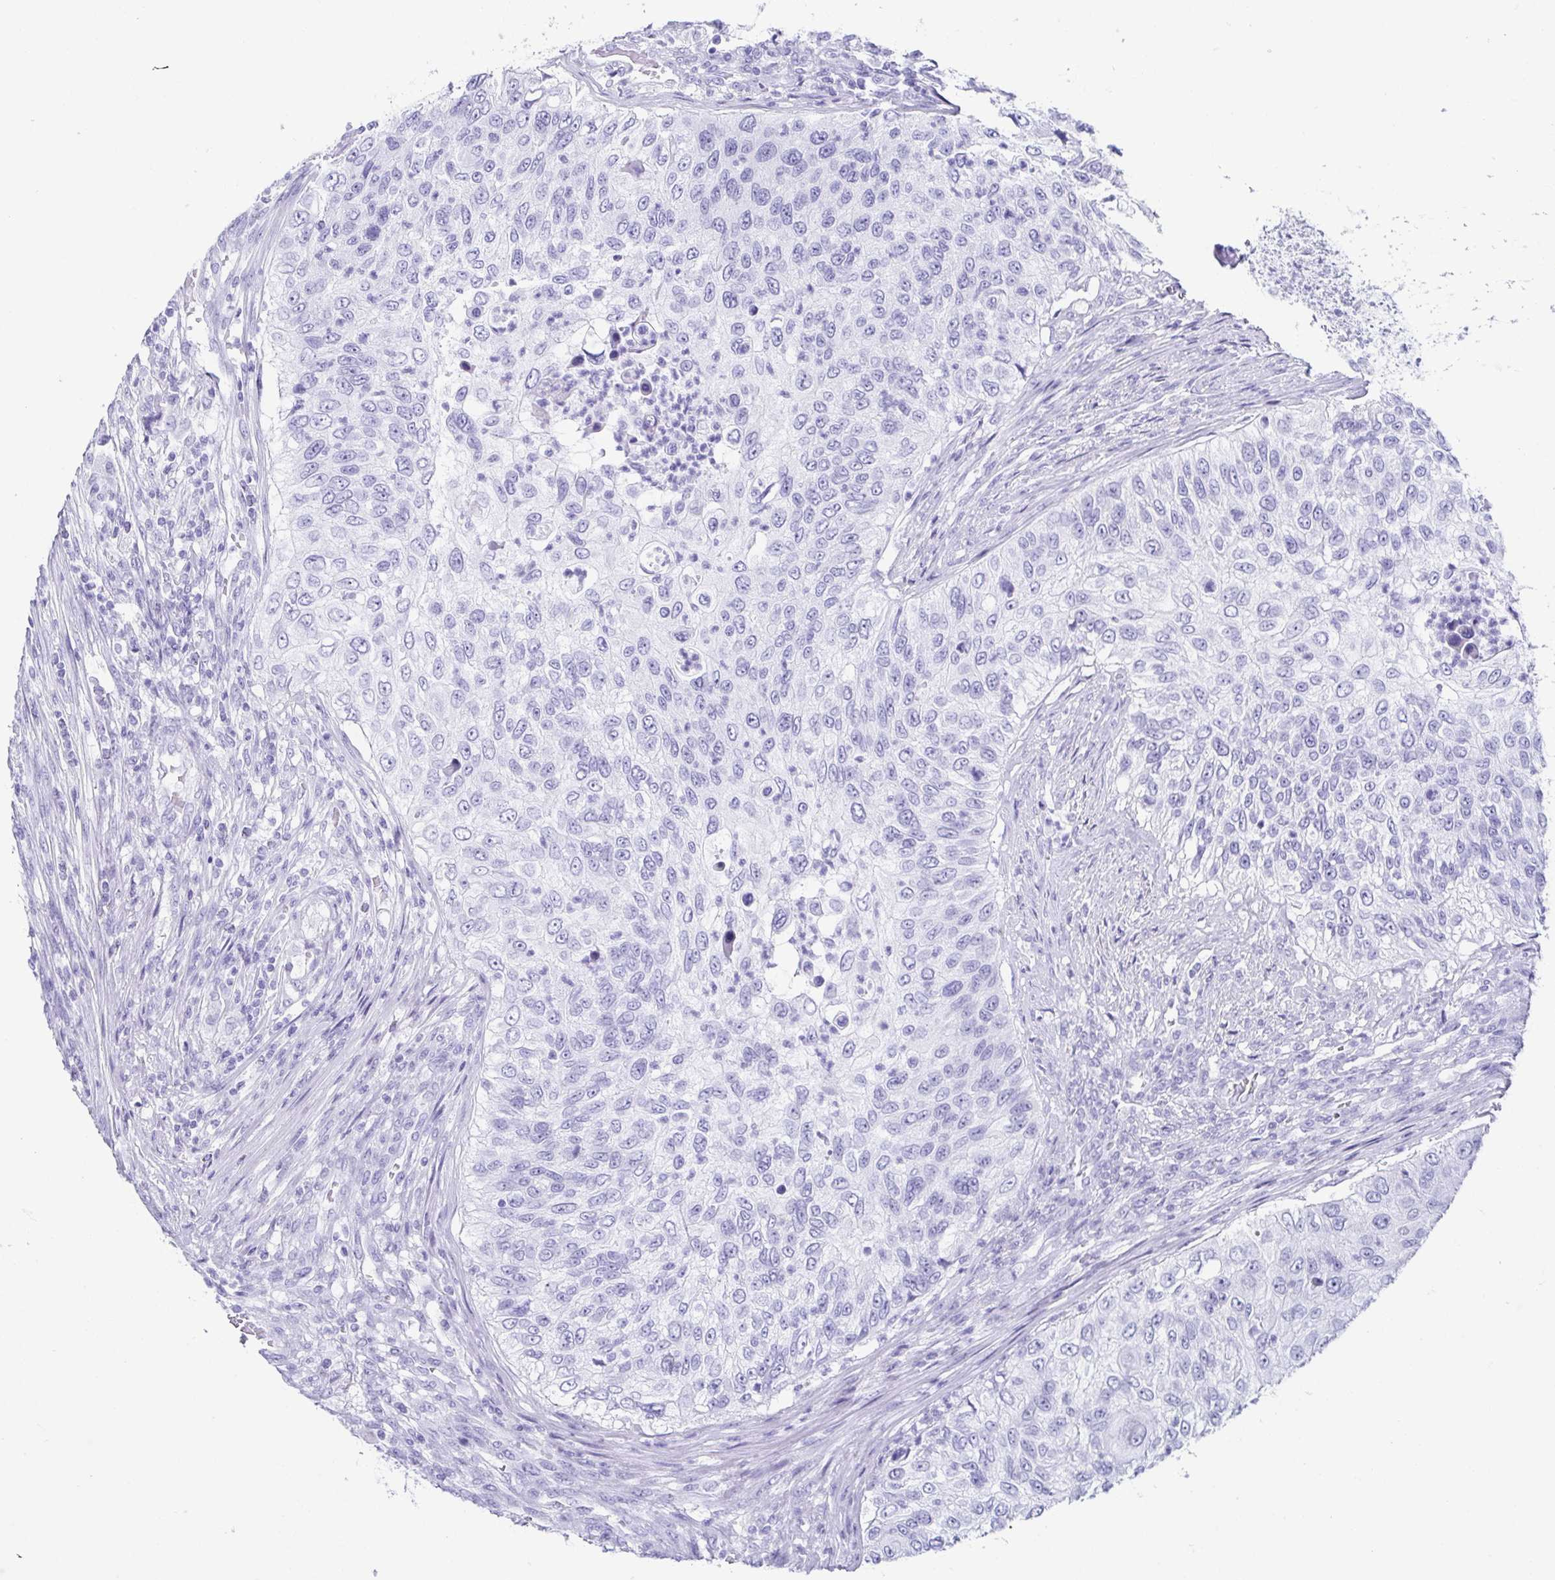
{"staining": {"intensity": "negative", "quantity": "none", "location": "none"}, "tissue": "urothelial cancer", "cell_type": "Tumor cells", "image_type": "cancer", "snomed": [{"axis": "morphology", "description": "Urothelial carcinoma, High grade"}, {"axis": "topography", "description": "Urinary bladder"}], "caption": "Tumor cells are negative for brown protein staining in urothelial cancer. Nuclei are stained in blue.", "gene": "CD164L2", "patient": {"sex": "female", "age": 60}}